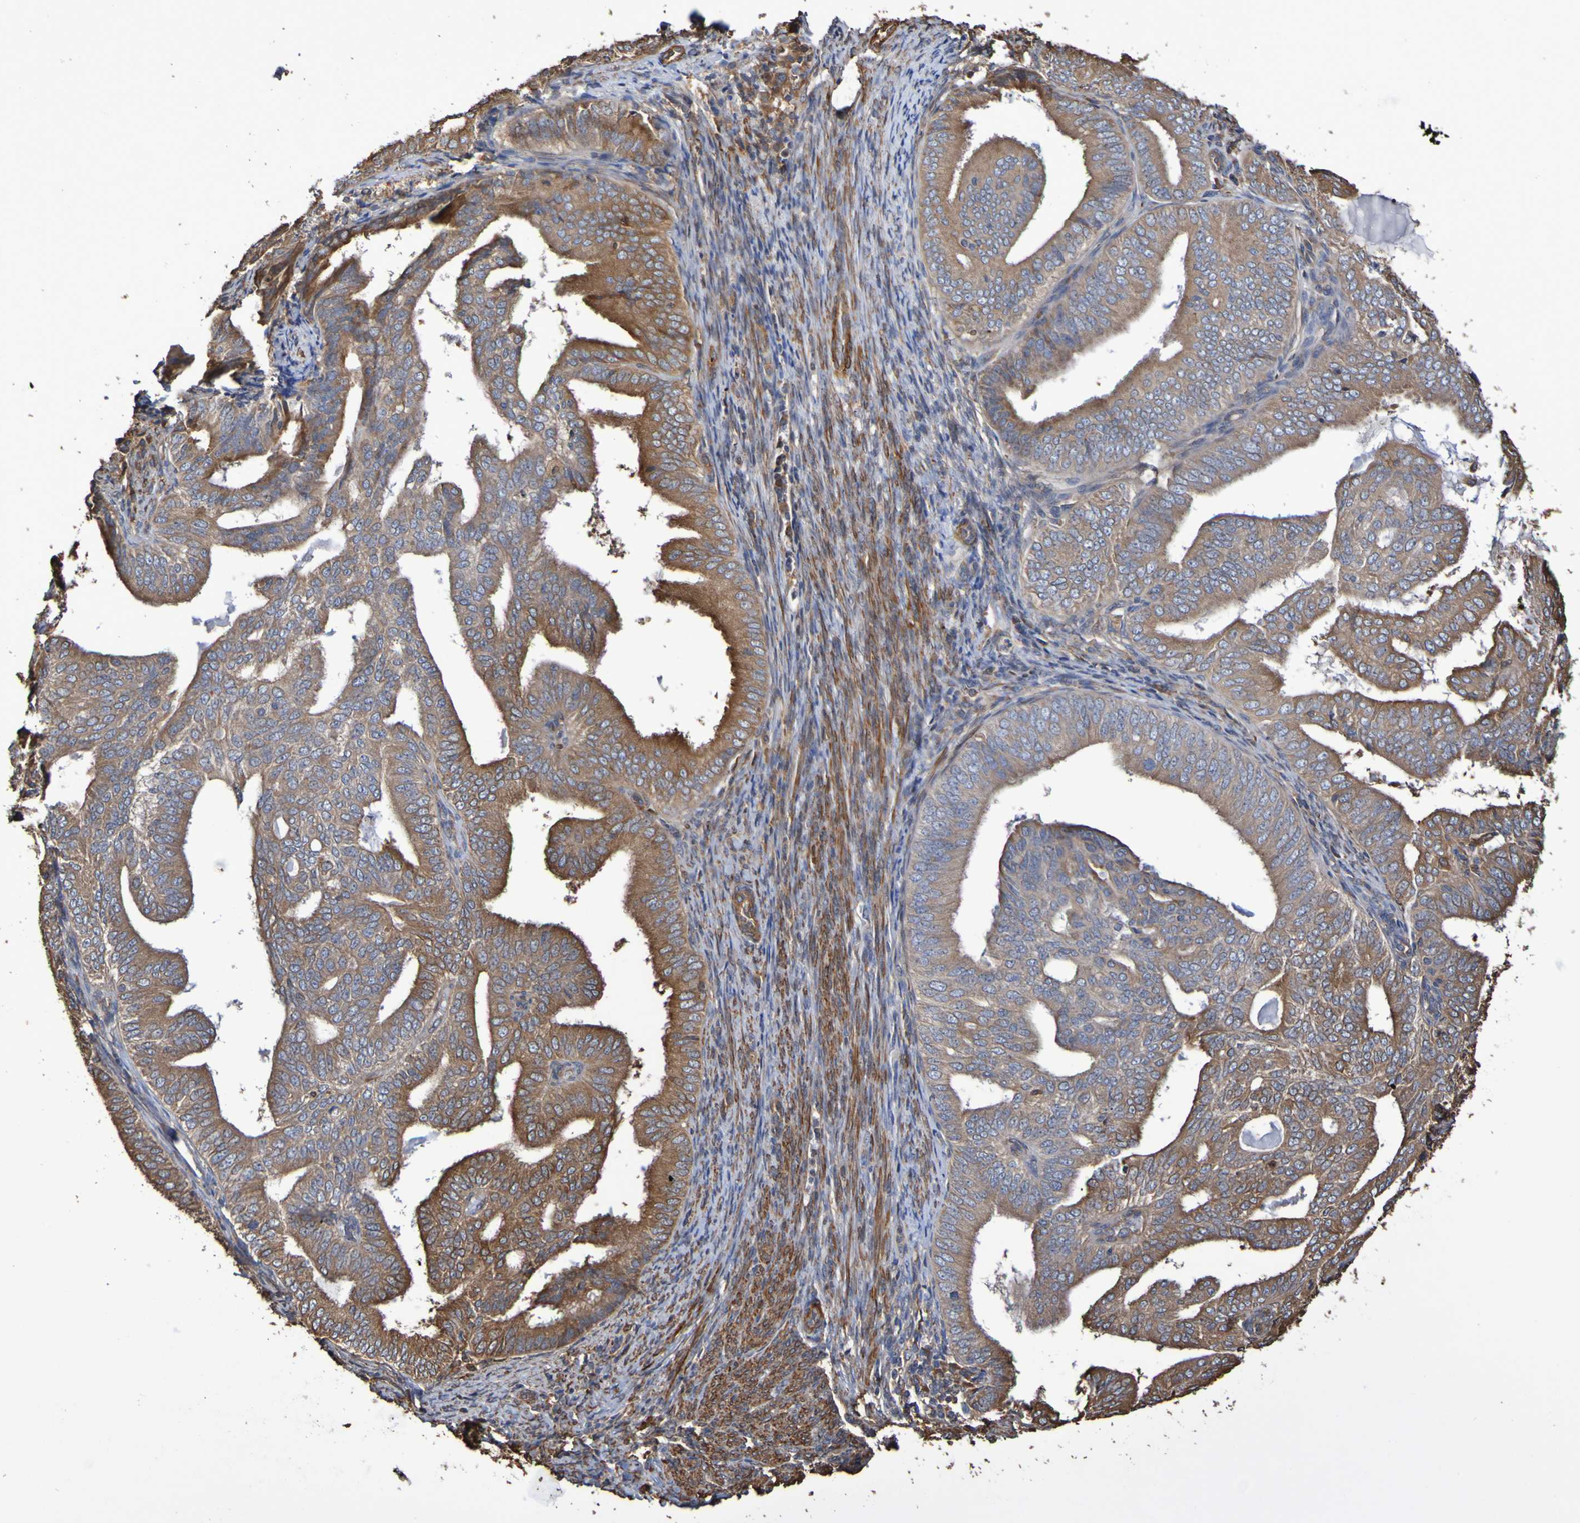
{"staining": {"intensity": "moderate", "quantity": ">75%", "location": "cytoplasmic/membranous"}, "tissue": "endometrial cancer", "cell_type": "Tumor cells", "image_type": "cancer", "snomed": [{"axis": "morphology", "description": "Adenocarcinoma, NOS"}, {"axis": "topography", "description": "Endometrium"}], "caption": "Endometrial cancer tissue reveals moderate cytoplasmic/membranous expression in approximately >75% of tumor cells", "gene": "RAB11A", "patient": {"sex": "female", "age": 58}}